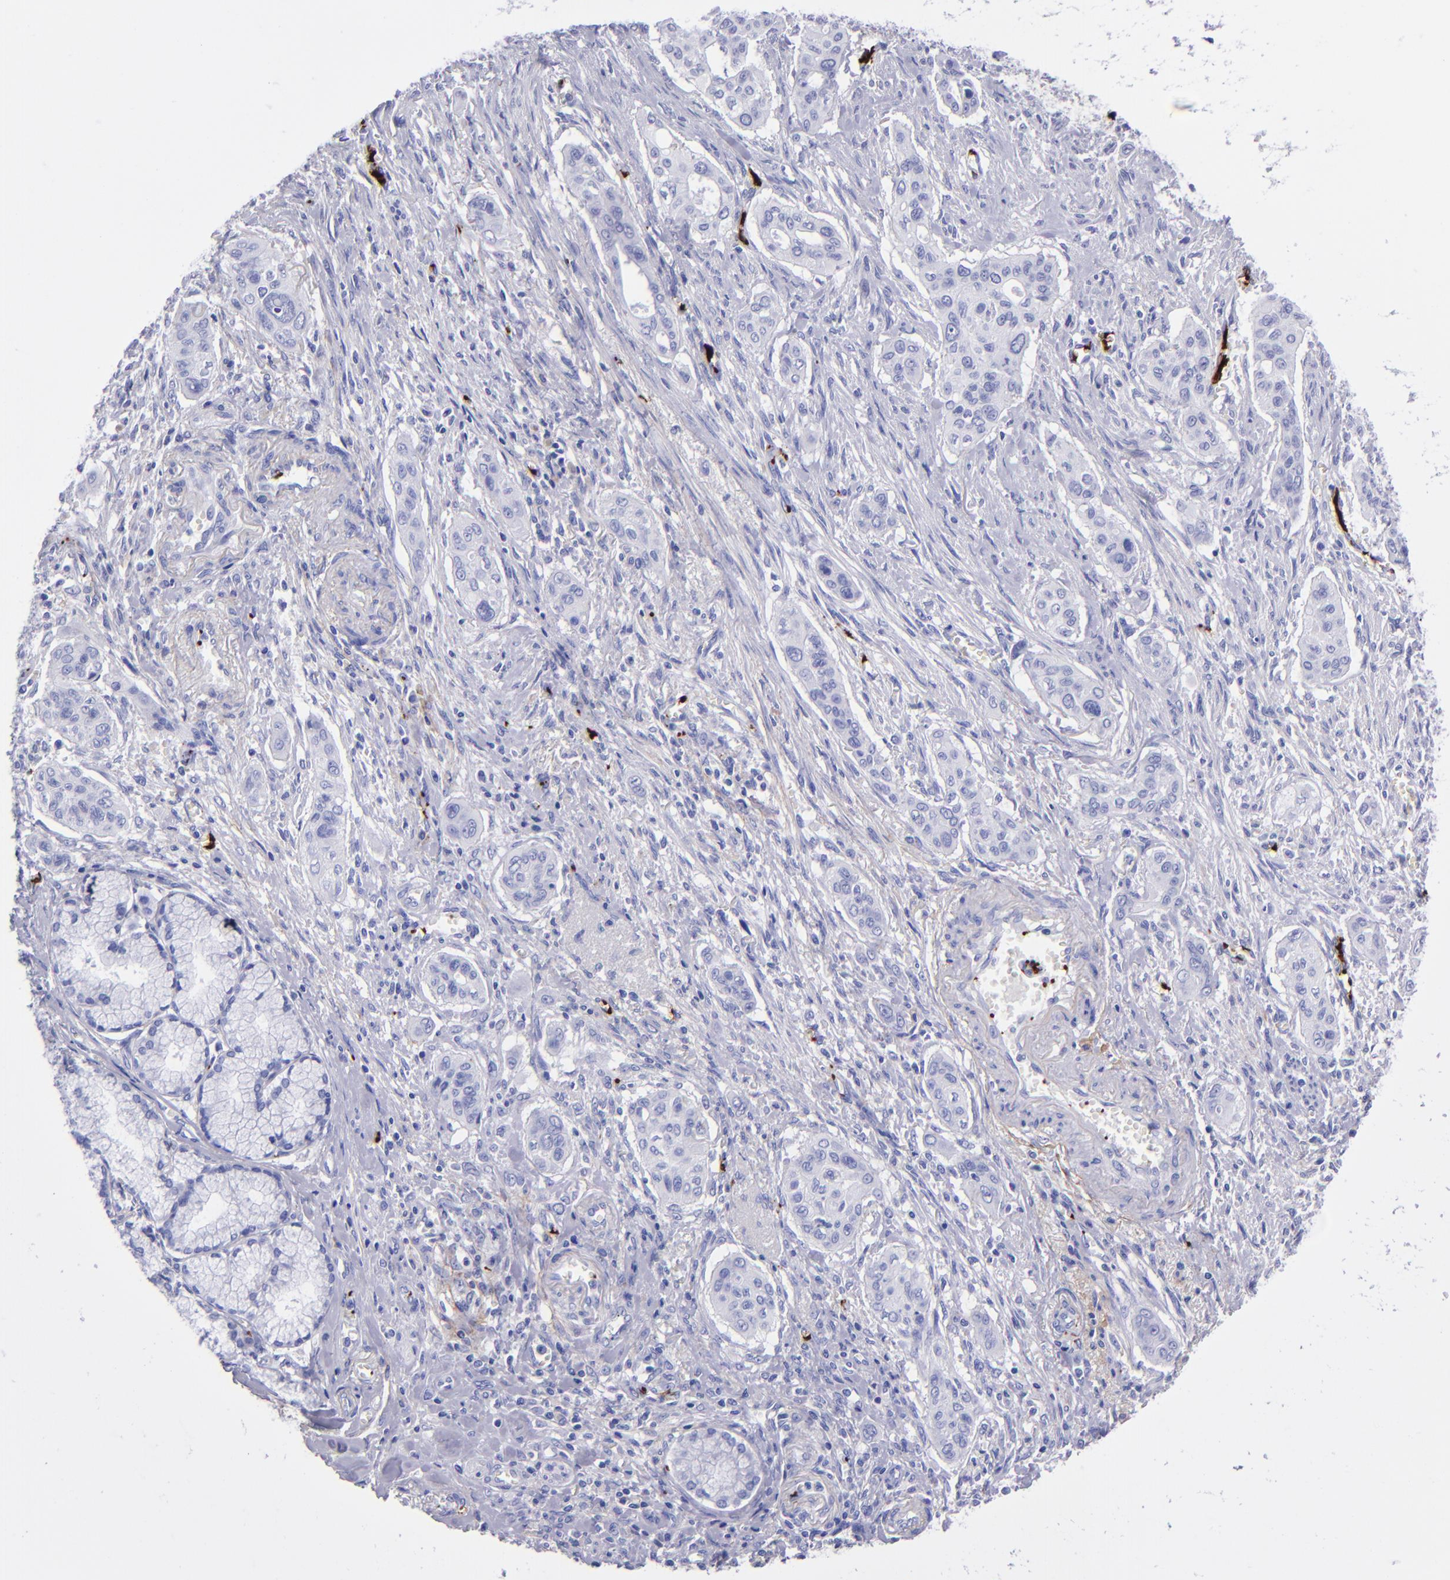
{"staining": {"intensity": "negative", "quantity": "none", "location": "none"}, "tissue": "pancreatic cancer", "cell_type": "Tumor cells", "image_type": "cancer", "snomed": [{"axis": "morphology", "description": "Adenocarcinoma, NOS"}, {"axis": "topography", "description": "Pancreas"}], "caption": "DAB immunohistochemical staining of pancreatic cancer displays no significant staining in tumor cells.", "gene": "EFCAB13", "patient": {"sex": "male", "age": 77}}